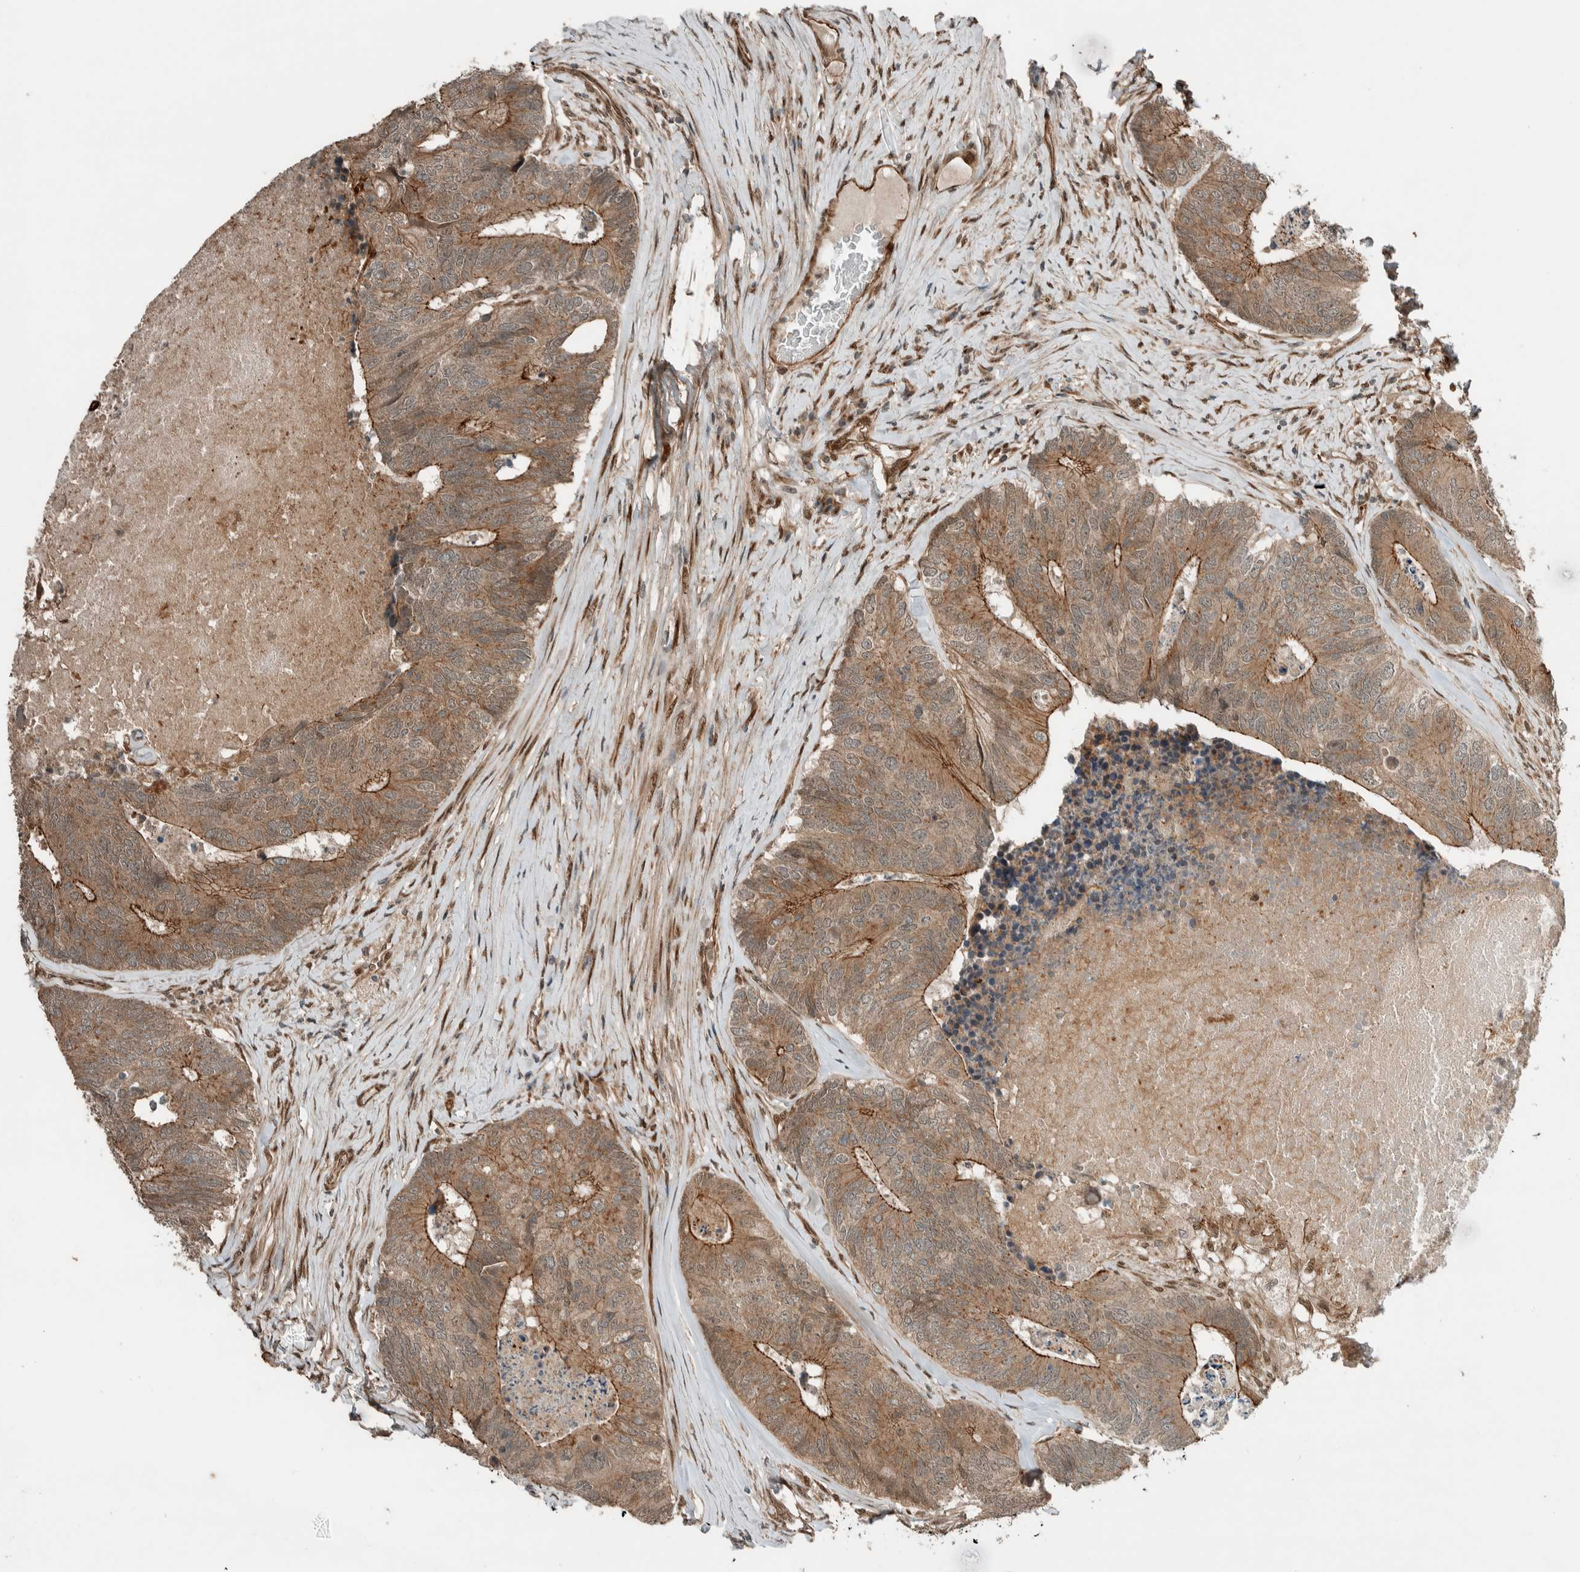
{"staining": {"intensity": "moderate", "quantity": ">75%", "location": "cytoplasmic/membranous"}, "tissue": "colorectal cancer", "cell_type": "Tumor cells", "image_type": "cancer", "snomed": [{"axis": "morphology", "description": "Adenocarcinoma, NOS"}, {"axis": "topography", "description": "Colon"}], "caption": "The micrograph shows staining of colorectal adenocarcinoma, revealing moderate cytoplasmic/membranous protein positivity (brown color) within tumor cells.", "gene": "STXBP4", "patient": {"sex": "female", "age": 67}}